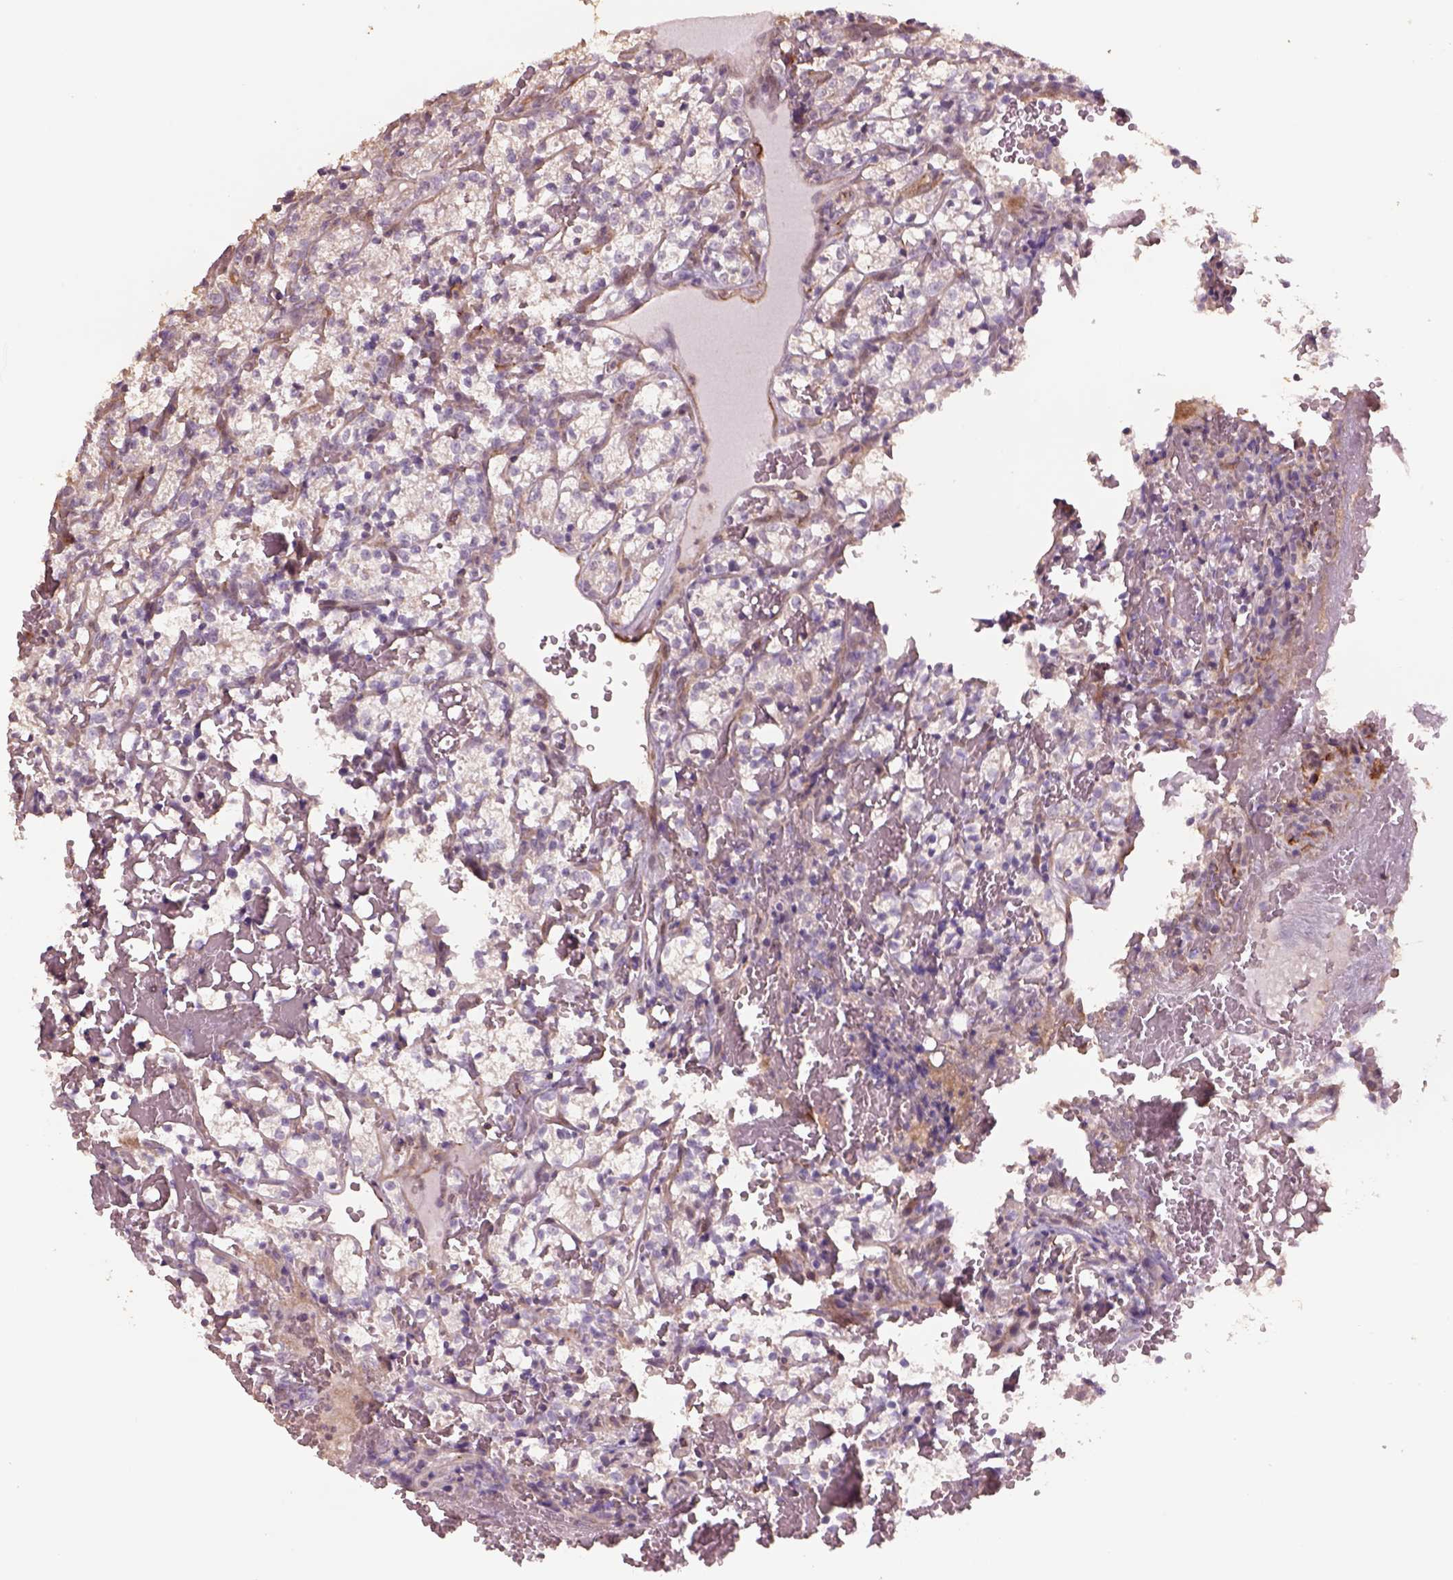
{"staining": {"intensity": "negative", "quantity": "none", "location": "none"}, "tissue": "renal cancer", "cell_type": "Tumor cells", "image_type": "cancer", "snomed": [{"axis": "morphology", "description": "Adenocarcinoma, NOS"}, {"axis": "topography", "description": "Kidney"}], "caption": "There is no significant staining in tumor cells of renal cancer. The staining is performed using DAB (3,3'-diaminobenzidine) brown chromogen with nuclei counter-stained in using hematoxylin.", "gene": "LIN7A", "patient": {"sex": "female", "age": 69}}